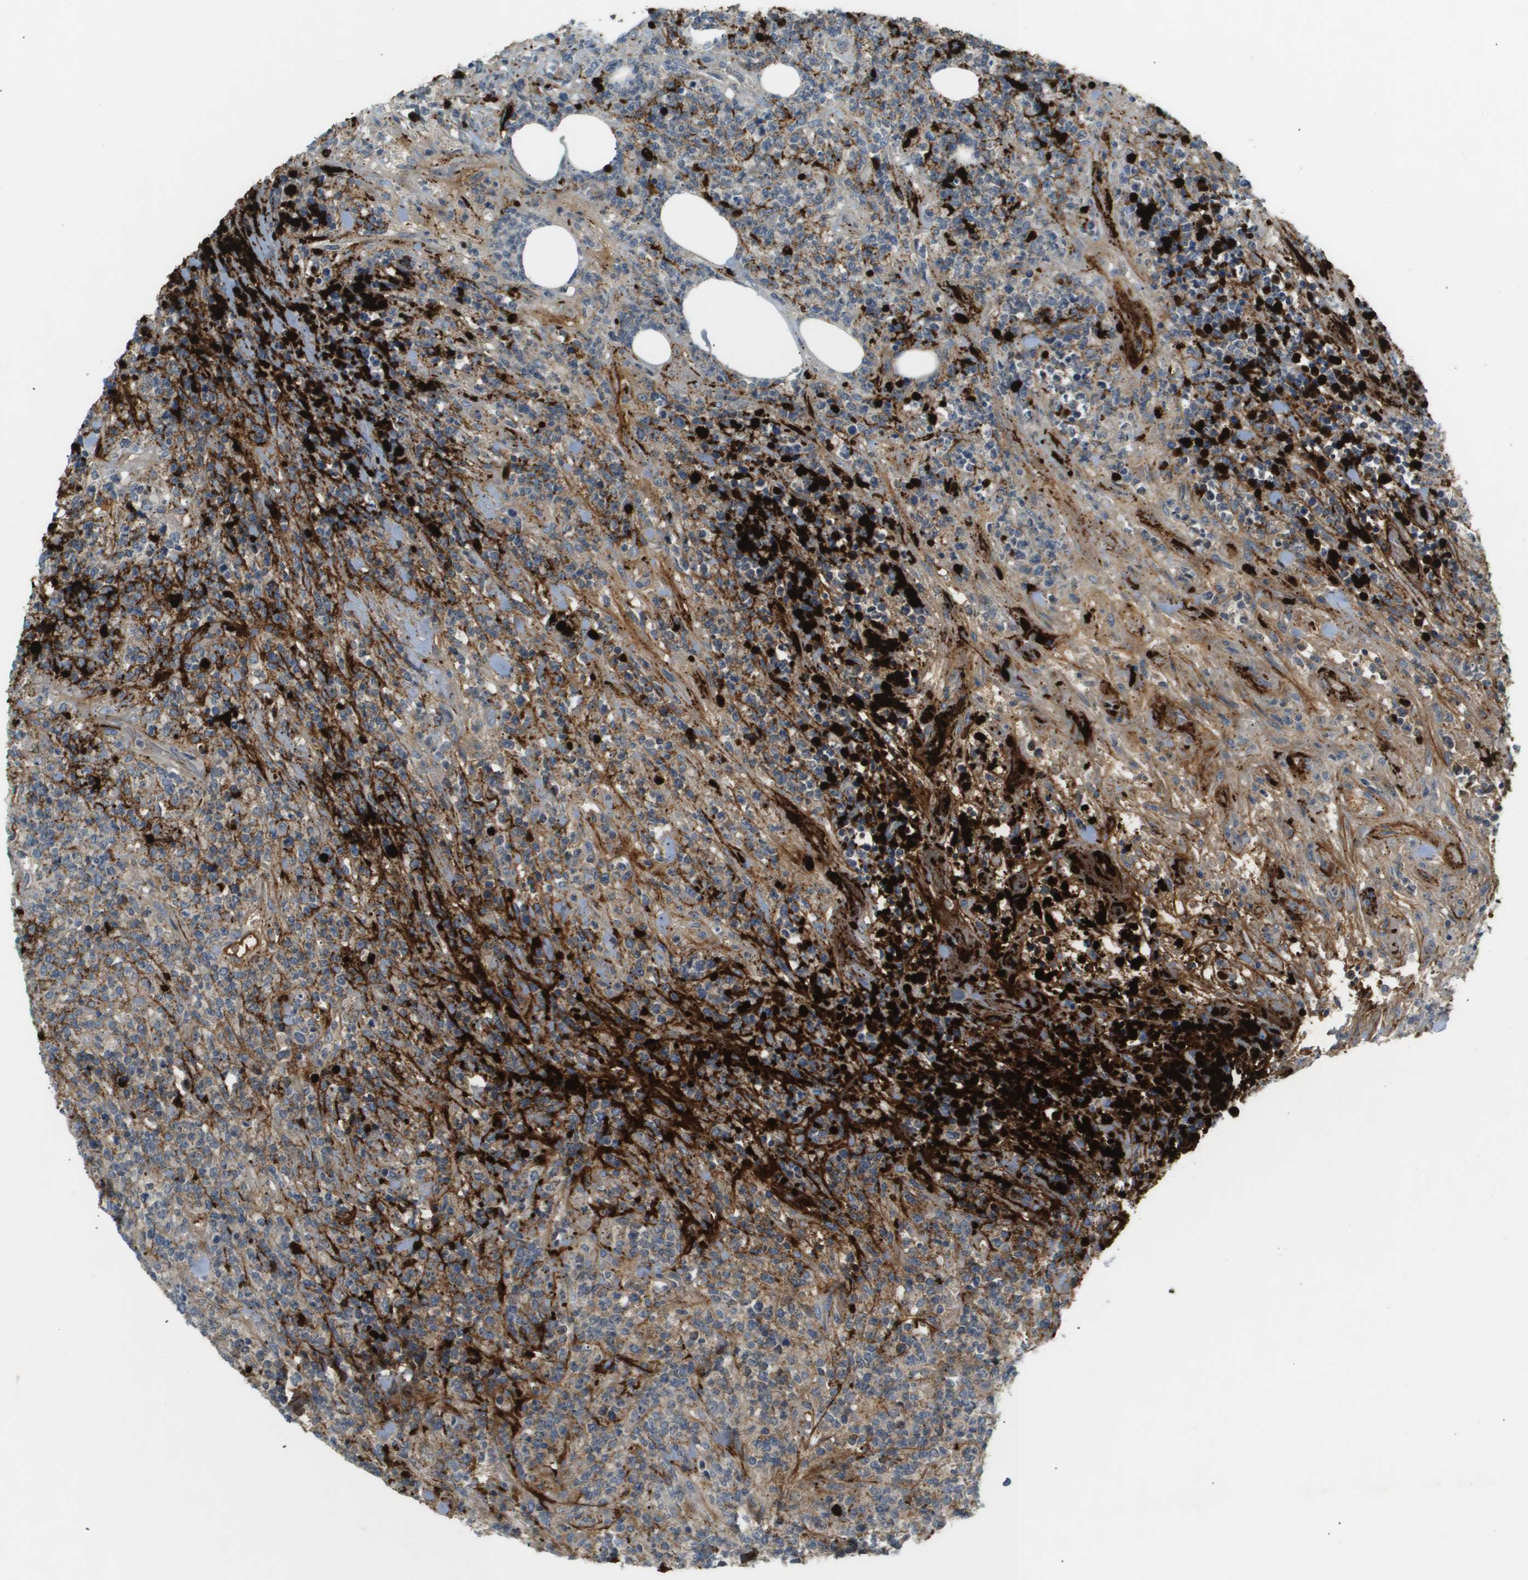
{"staining": {"intensity": "weak", "quantity": "<25%", "location": "cytoplasmic/membranous"}, "tissue": "lymphoma", "cell_type": "Tumor cells", "image_type": "cancer", "snomed": [{"axis": "morphology", "description": "Malignant lymphoma, non-Hodgkin's type, High grade"}, {"axis": "topography", "description": "Soft tissue"}], "caption": "Photomicrograph shows no significant protein positivity in tumor cells of lymphoma. (Brightfield microscopy of DAB immunohistochemistry (IHC) at high magnification).", "gene": "VTN", "patient": {"sex": "male", "age": 18}}